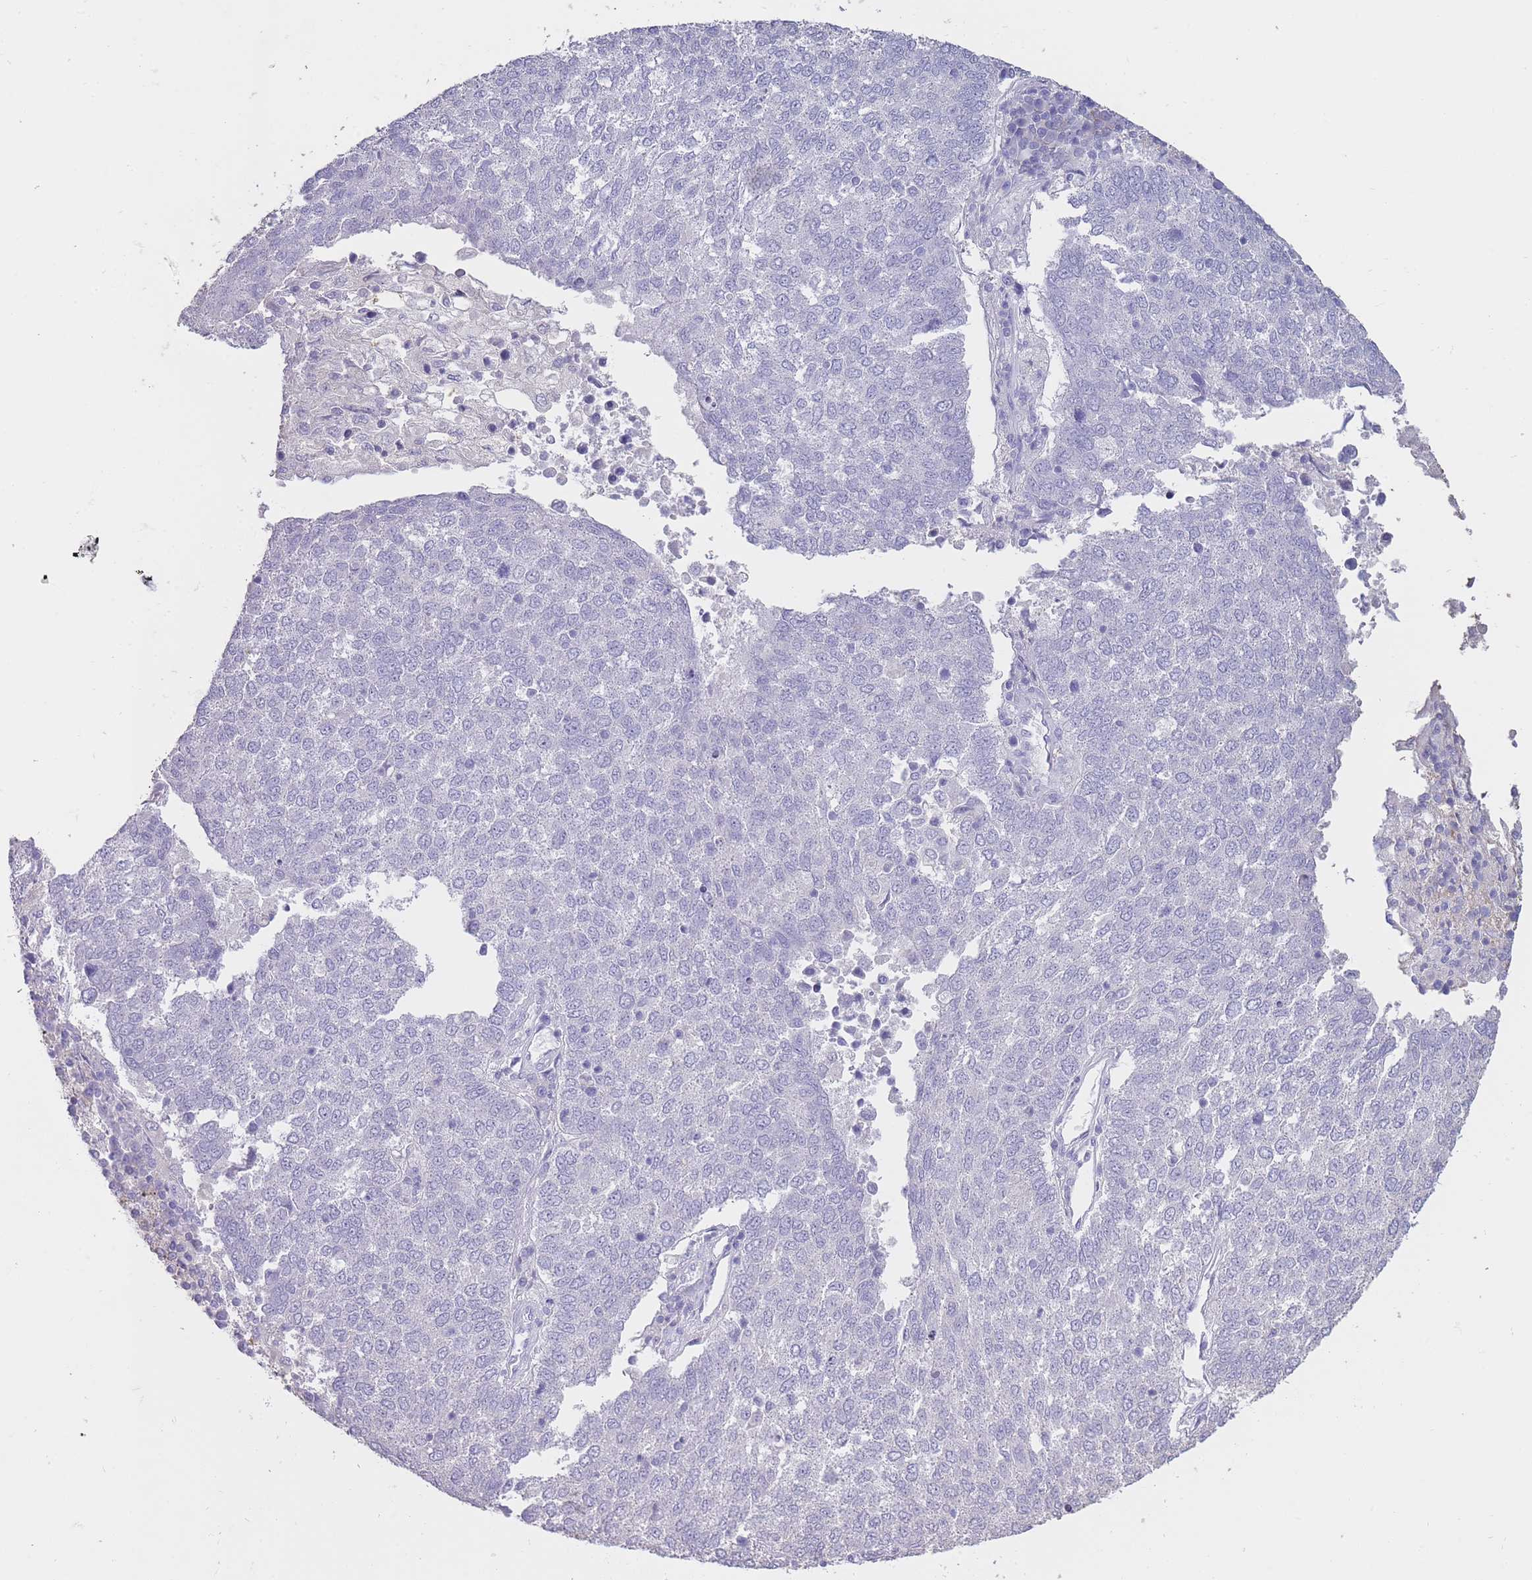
{"staining": {"intensity": "negative", "quantity": "none", "location": "none"}, "tissue": "lung cancer", "cell_type": "Tumor cells", "image_type": "cancer", "snomed": [{"axis": "morphology", "description": "Squamous cell carcinoma, NOS"}, {"axis": "topography", "description": "Lung"}], "caption": "IHC micrograph of neoplastic tissue: lung squamous cell carcinoma stained with DAB demonstrates no significant protein staining in tumor cells.", "gene": "CD37", "patient": {"sex": "male", "age": 73}}